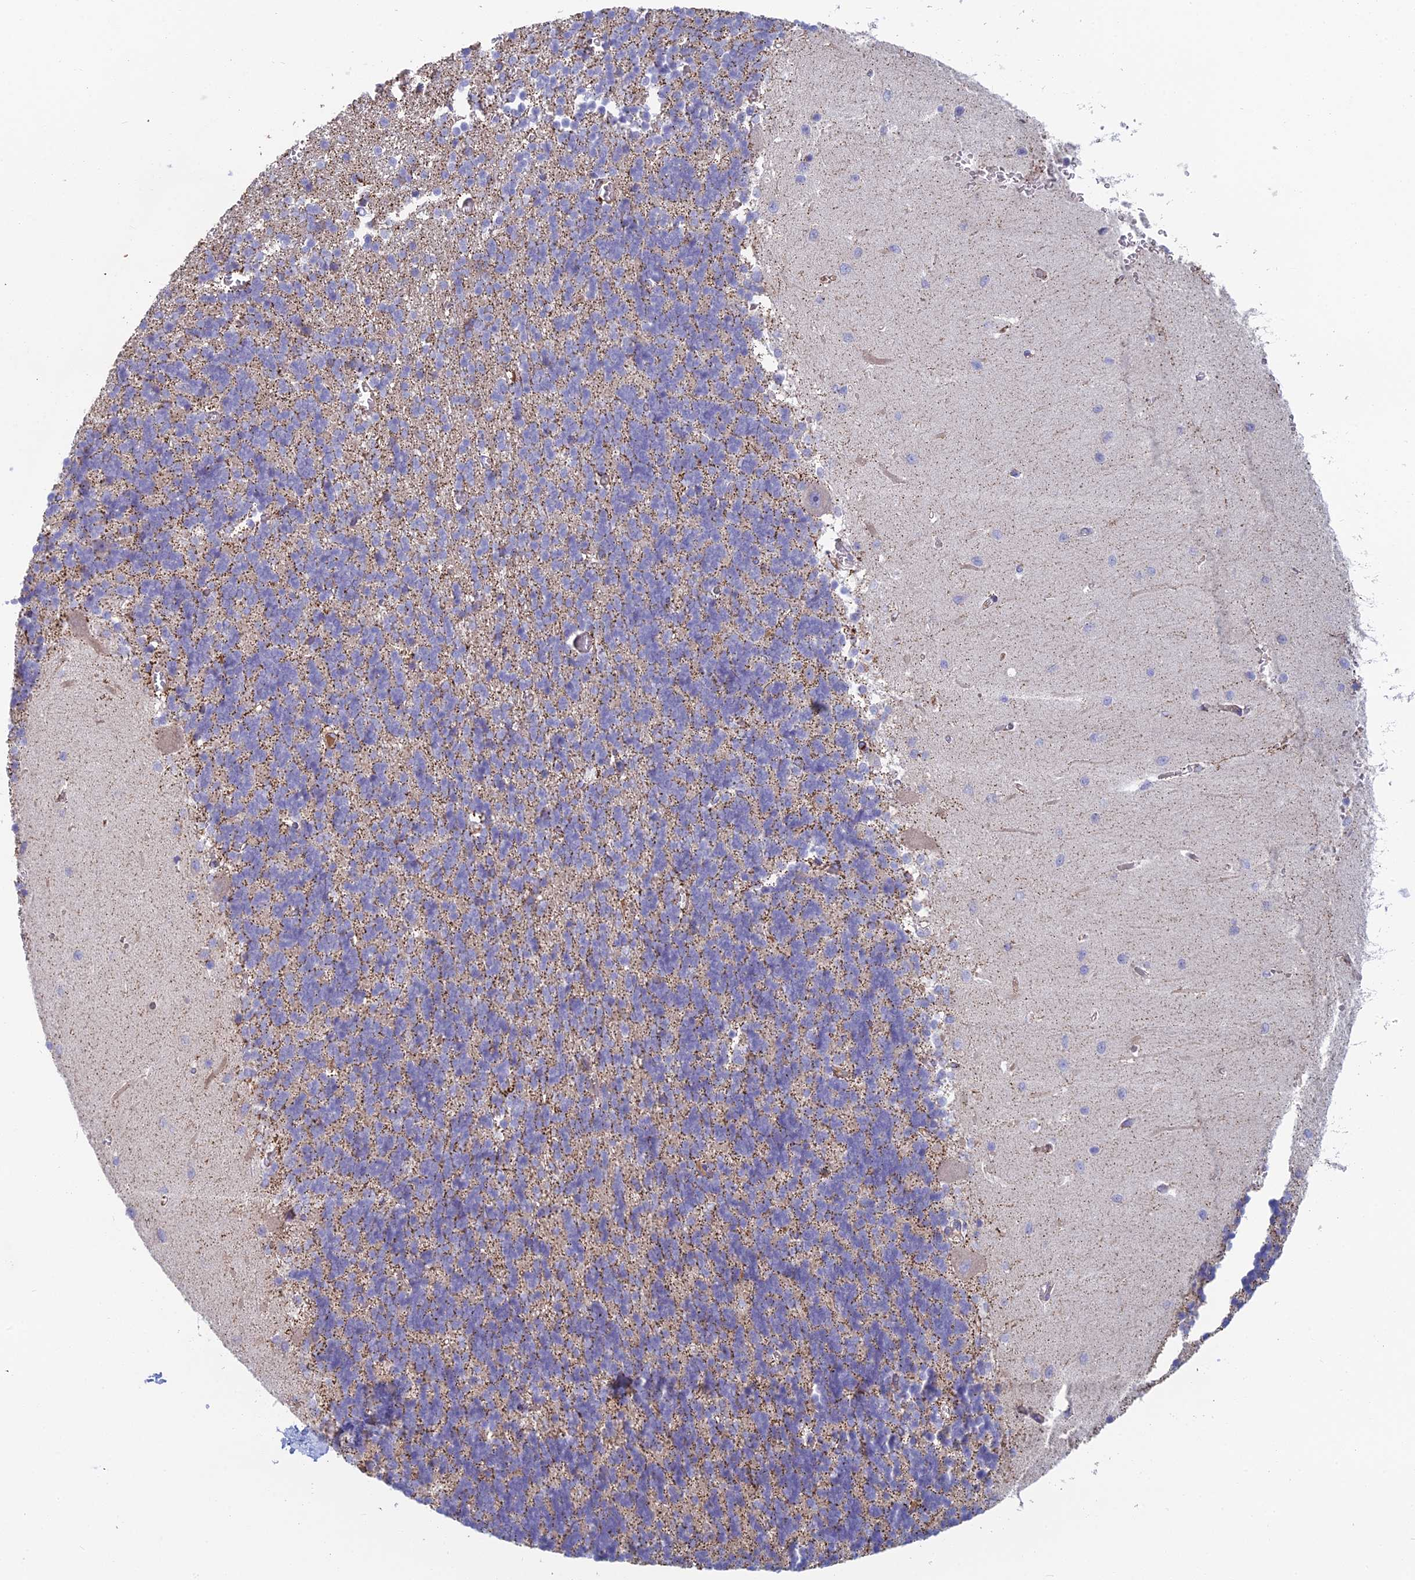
{"staining": {"intensity": "negative", "quantity": "none", "location": "none"}, "tissue": "cerebellum", "cell_type": "Cells in granular layer", "image_type": "normal", "snomed": [{"axis": "morphology", "description": "Normal tissue, NOS"}, {"axis": "topography", "description": "Cerebellum"}], "caption": "DAB (3,3'-diaminobenzidine) immunohistochemical staining of unremarkable cerebellum reveals no significant positivity in cells in granular layer.", "gene": "IFTAP", "patient": {"sex": "male", "age": 37}}